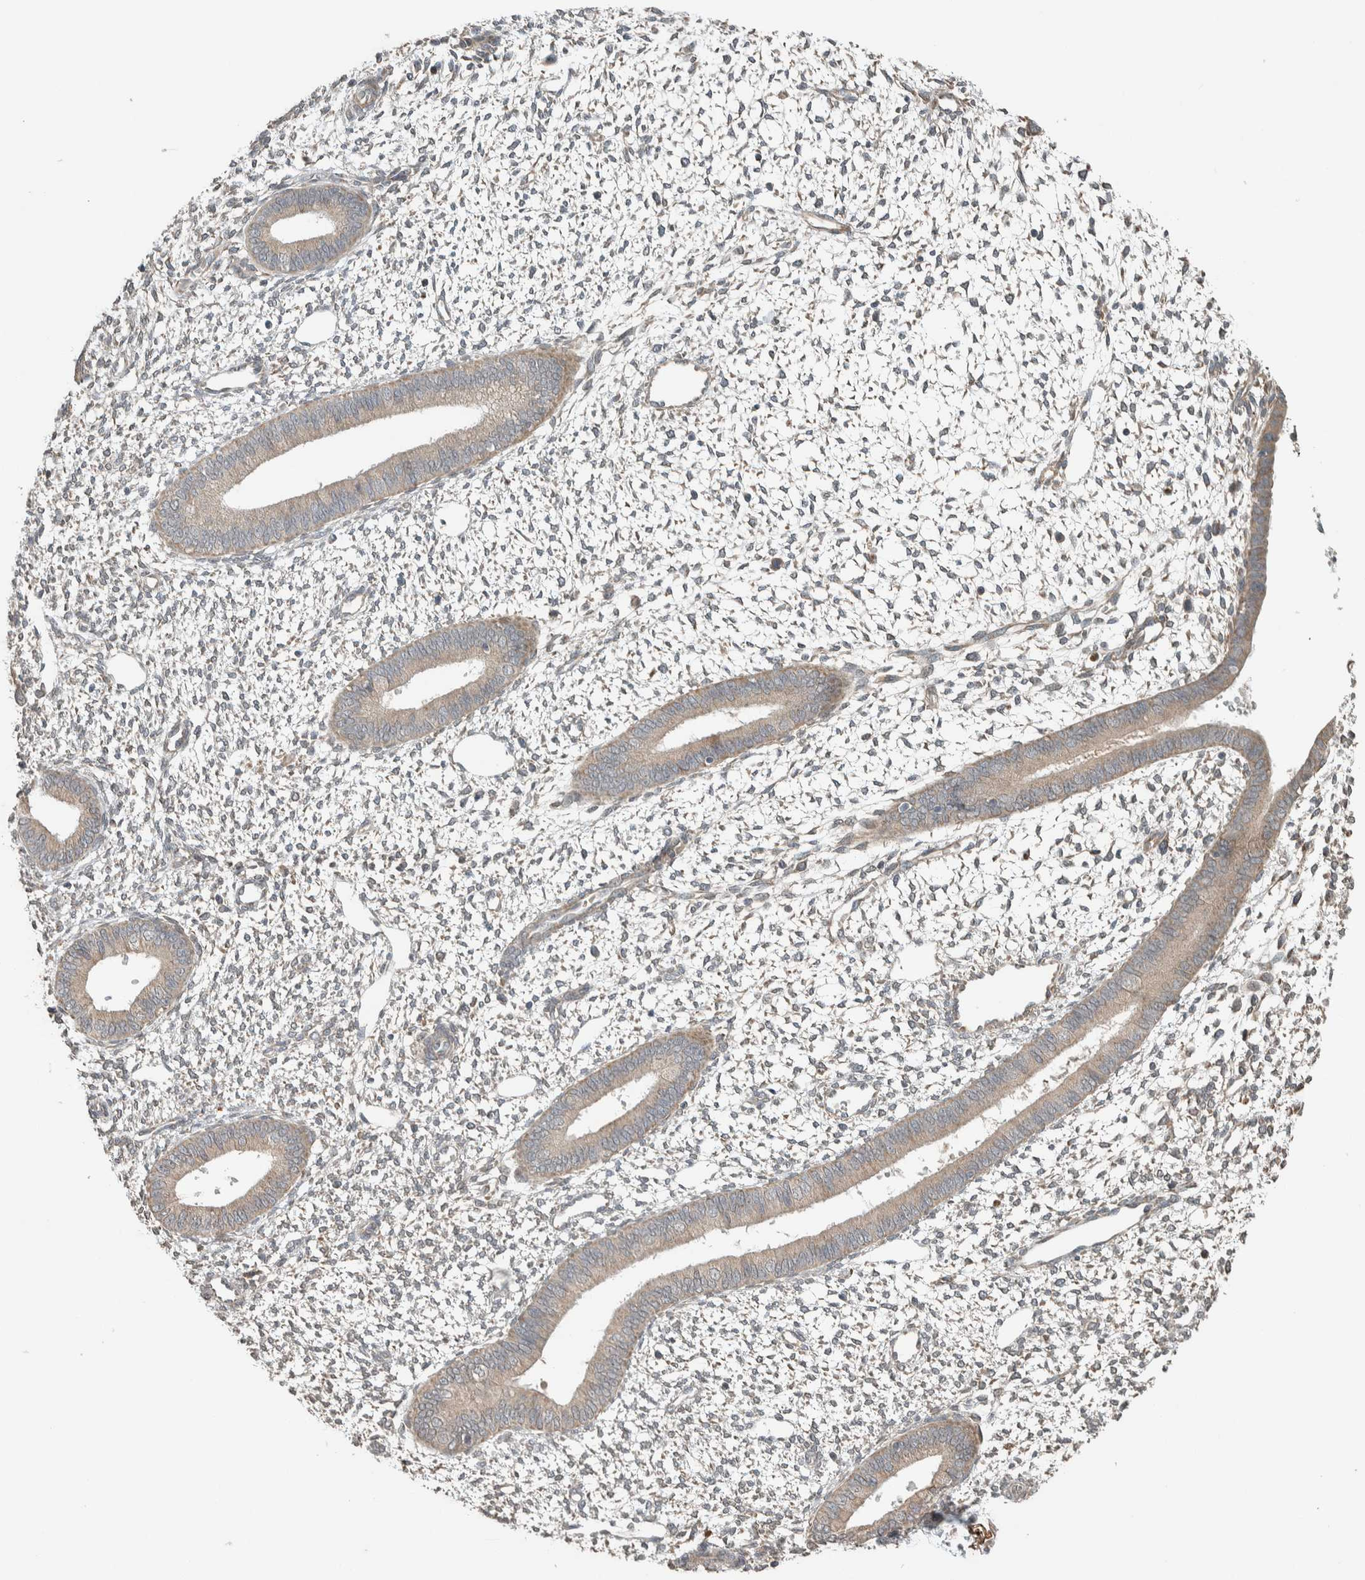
{"staining": {"intensity": "weak", "quantity": "<25%", "location": "cytoplasmic/membranous"}, "tissue": "endometrium", "cell_type": "Cells in endometrial stroma", "image_type": "normal", "snomed": [{"axis": "morphology", "description": "Normal tissue, NOS"}, {"axis": "topography", "description": "Endometrium"}], "caption": "Immunohistochemistry (IHC) of benign endometrium demonstrates no expression in cells in endometrial stroma.", "gene": "NBR1", "patient": {"sex": "female", "age": 46}}